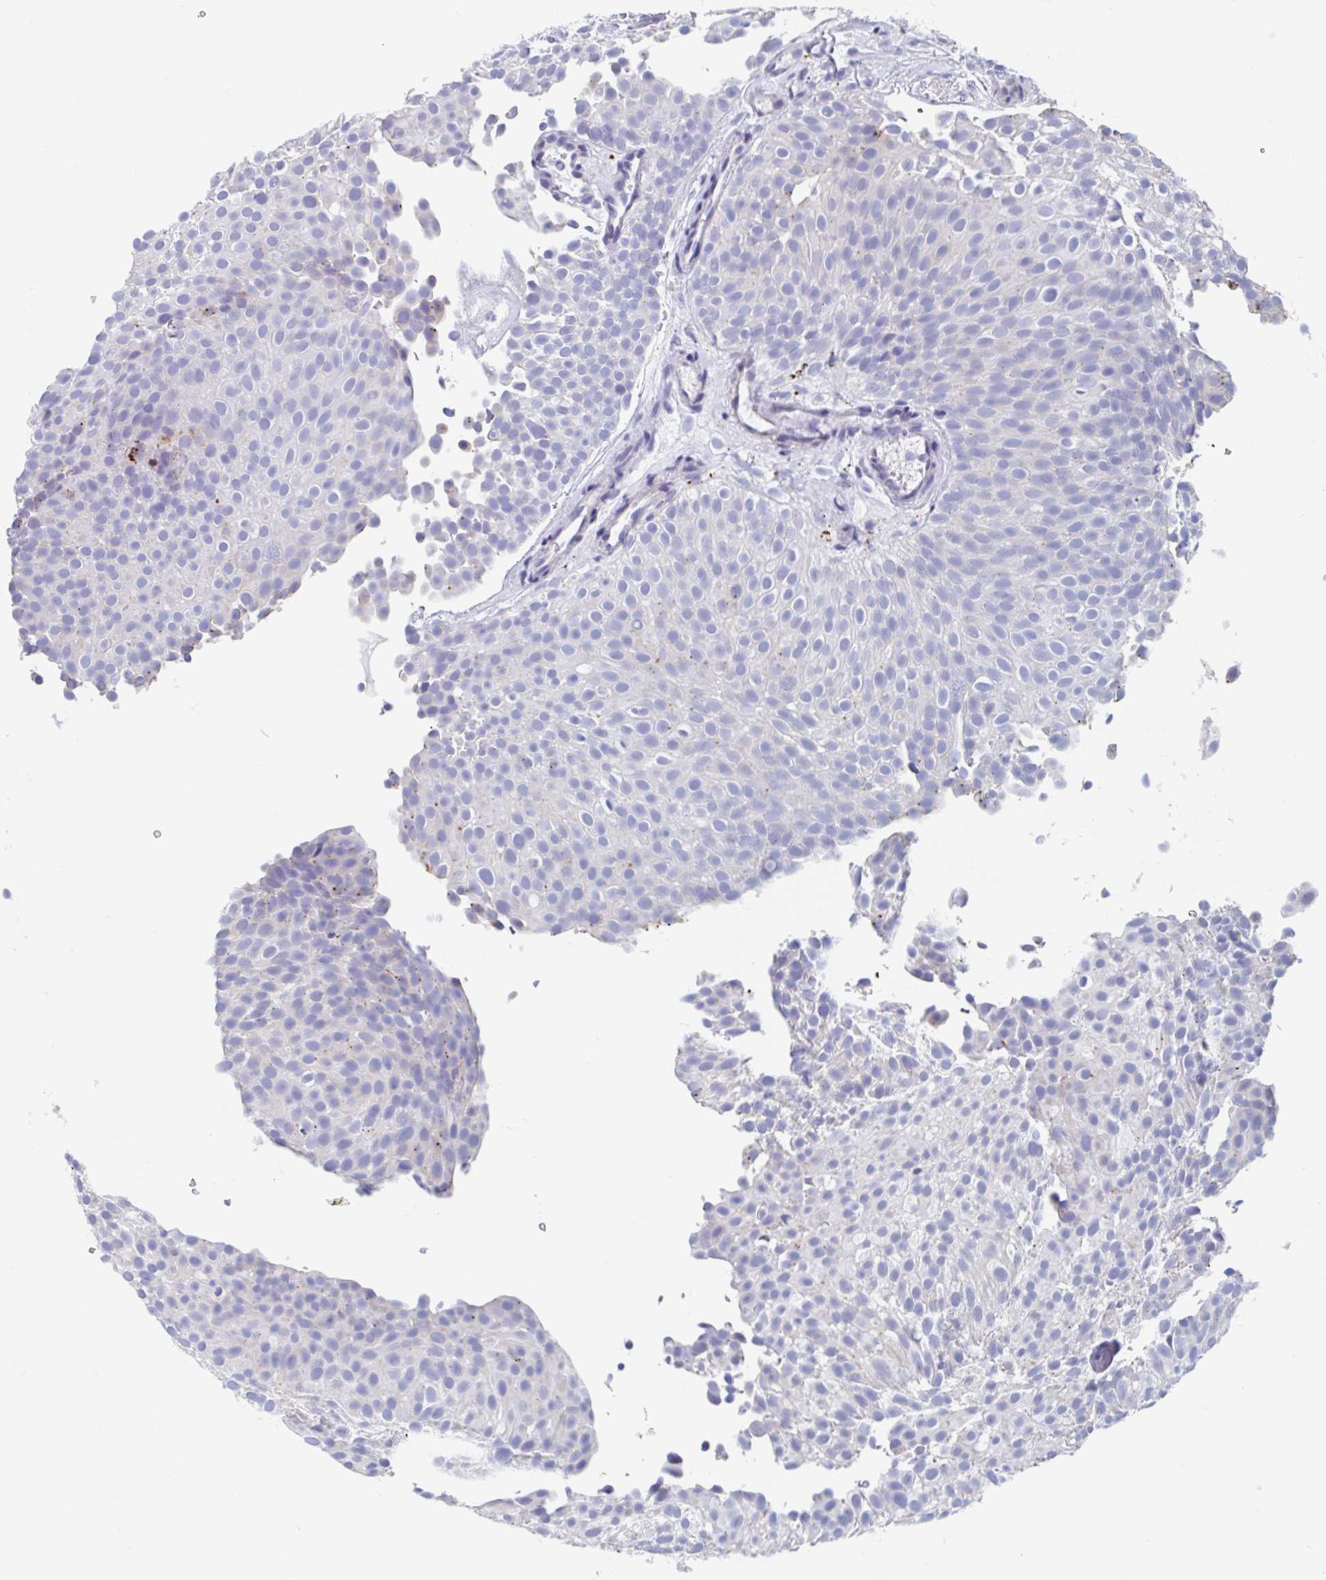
{"staining": {"intensity": "negative", "quantity": "none", "location": "none"}, "tissue": "urothelial cancer", "cell_type": "Tumor cells", "image_type": "cancer", "snomed": [{"axis": "morphology", "description": "Urothelial carcinoma, Low grade"}, {"axis": "topography", "description": "Urinary bladder"}], "caption": "The histopathology image shows no staining of tumor cells in low-grade urothelial carcinoma.", "gene": "SHCBP1L", "patient": {"sex": "male", "age": 78}}